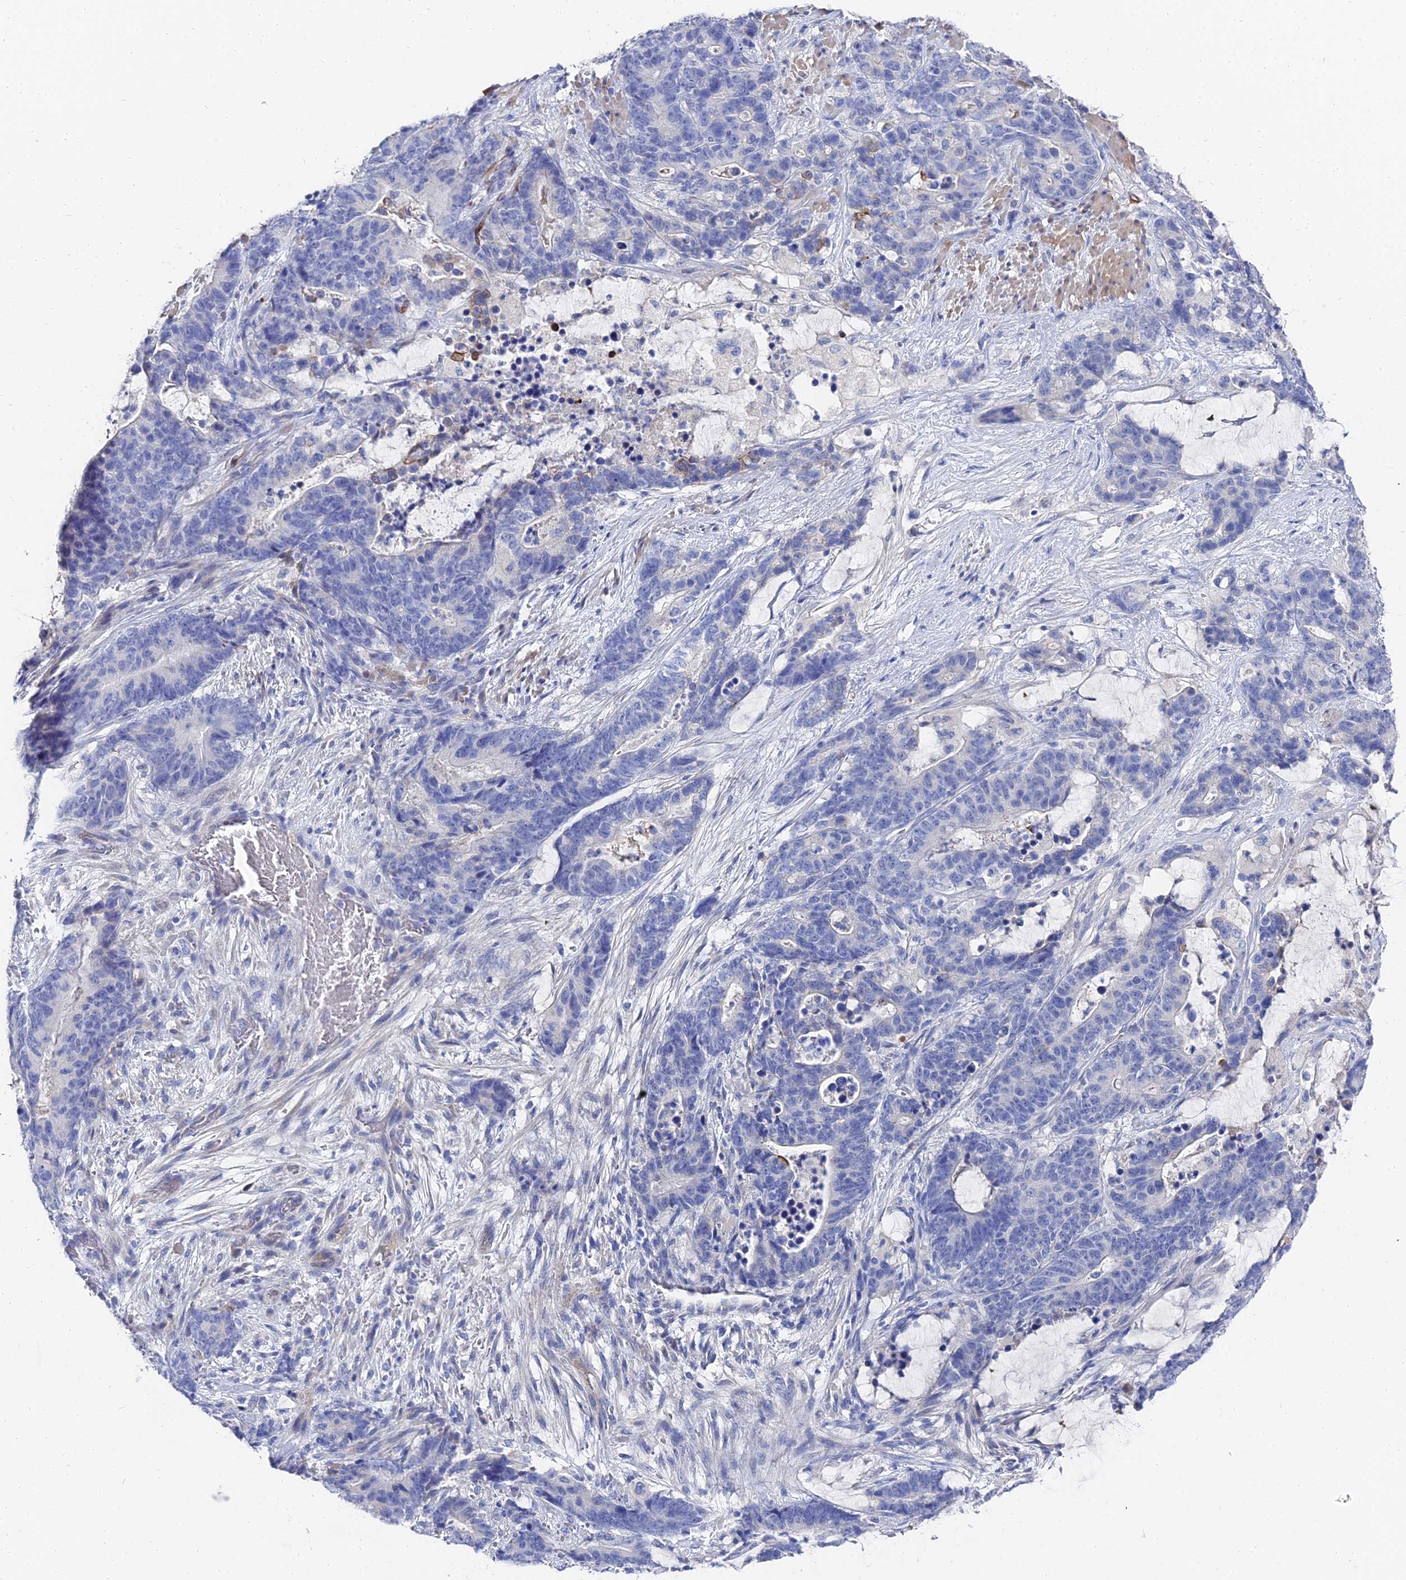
{"staining": {"intensity": "negative", "quantity": "none", "location": "none"}, "tissue": "stomach cancer", "cell_type": "Tumor cells", "image_type": "cancer", "snomed": [{"axis": "morphology", "description": "Adenocarcinoma, NOS"}, {"axis": "topography", "description": "Stomach"}], "caption": "Image shows no significant protein expression in tumor cells of adenocarcinoma (stomach).", "gene": "KRT17", "patient": {"sex": "female", "age": 76}}